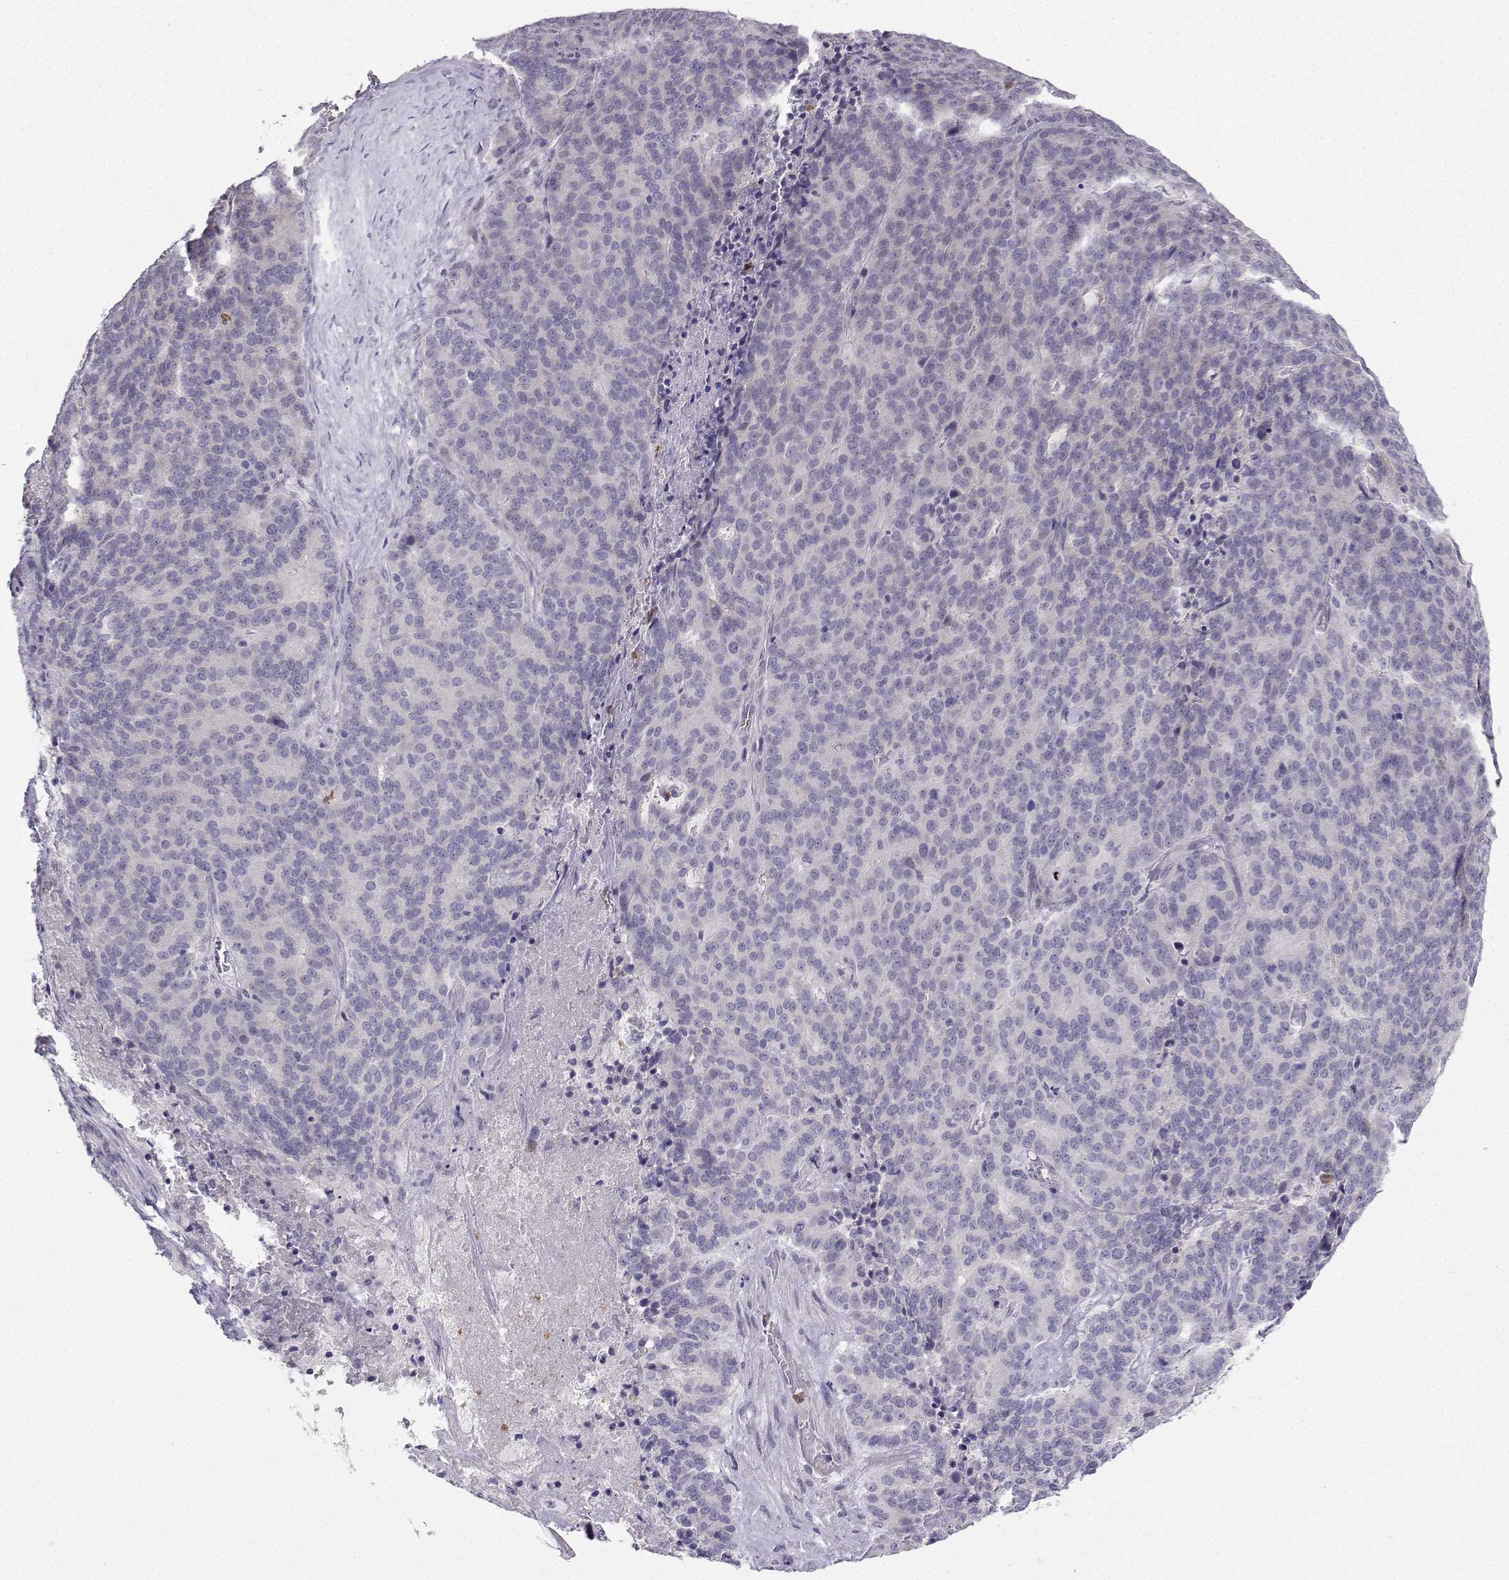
{"staining": {"intensity": "negative", "quantity": "none", "location": "none"}, "tissue": "liver cancer", "cell_type": "Tumor cells", "image_type": "cancer", "snomed": [{"axis": "morphology", "description": "Cholangiocarcinoma"}, {"axis": "topography", "description": "Liver"}], "caption": "Micrograph shows no significant protein expression in tumor cells of liver cancer (cholangiocarcinoma). (IHC, brightfield microscopy, high magnification).", "gene": "CALY", "patient": {"sex": "female", "age": 47}}